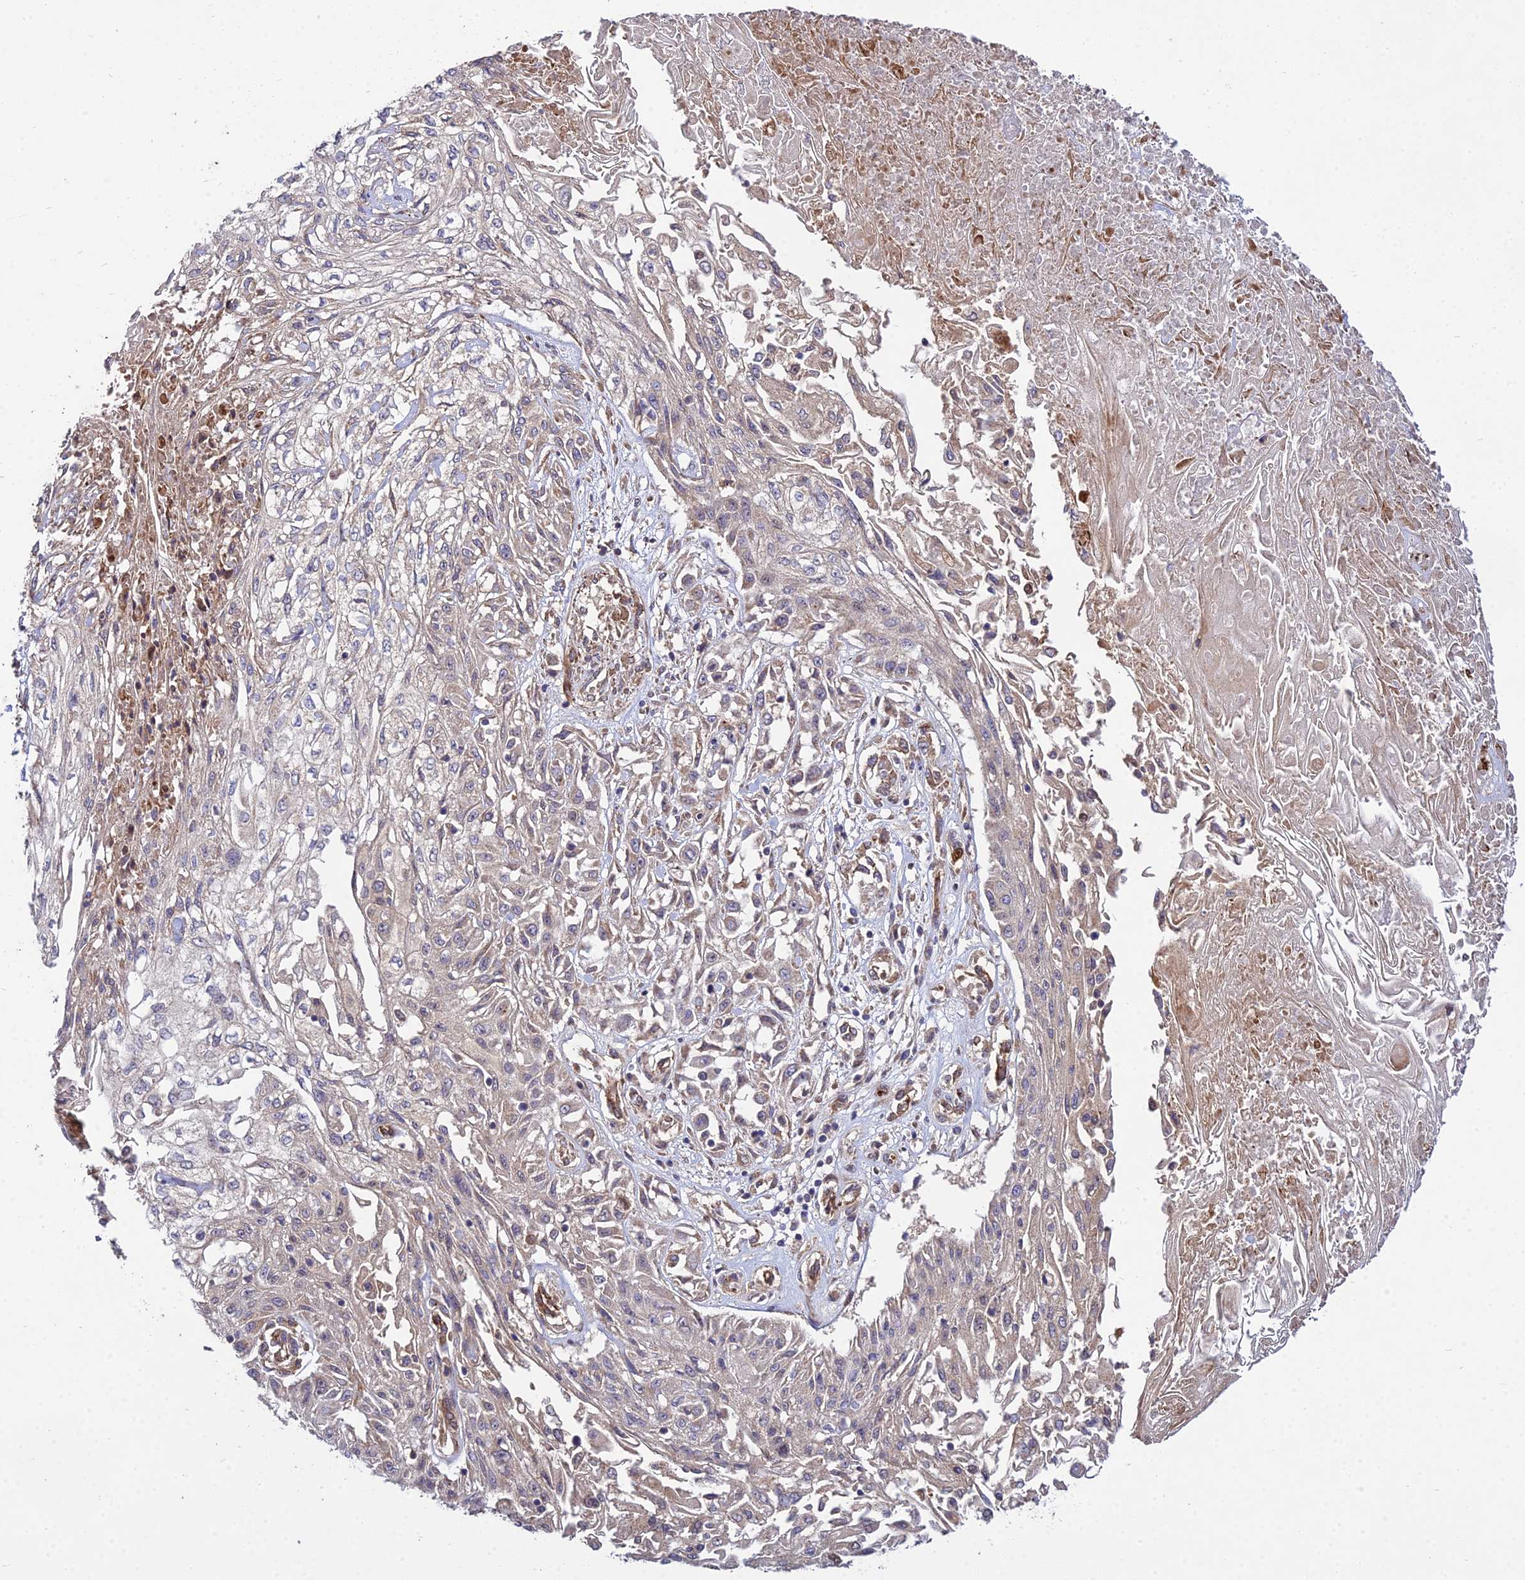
{"staining": {"intensity": "negative", "quantity": "none", "location": "none"}, "tissue": "skin cancer", "cell_type": "Tumor cells", "image_type": "cancer", "snomed": [{"axis": "morphology", "description": "Squamous cell carcinoma, NOS"}, {"axis": "morphology", "description": "Squamous cell carcinoma, metastatic, NOS"}, {"axis": "topography", "description": "Skin"}, {"axis": "topography", "description": "Lymph node"}], "caption": "Image shows no significant protein staining in tumor cells of skin cancer (squamous cell carcinoma).", "gene": "GRTP1", "patient": {"sex": "male", "age": 75}}